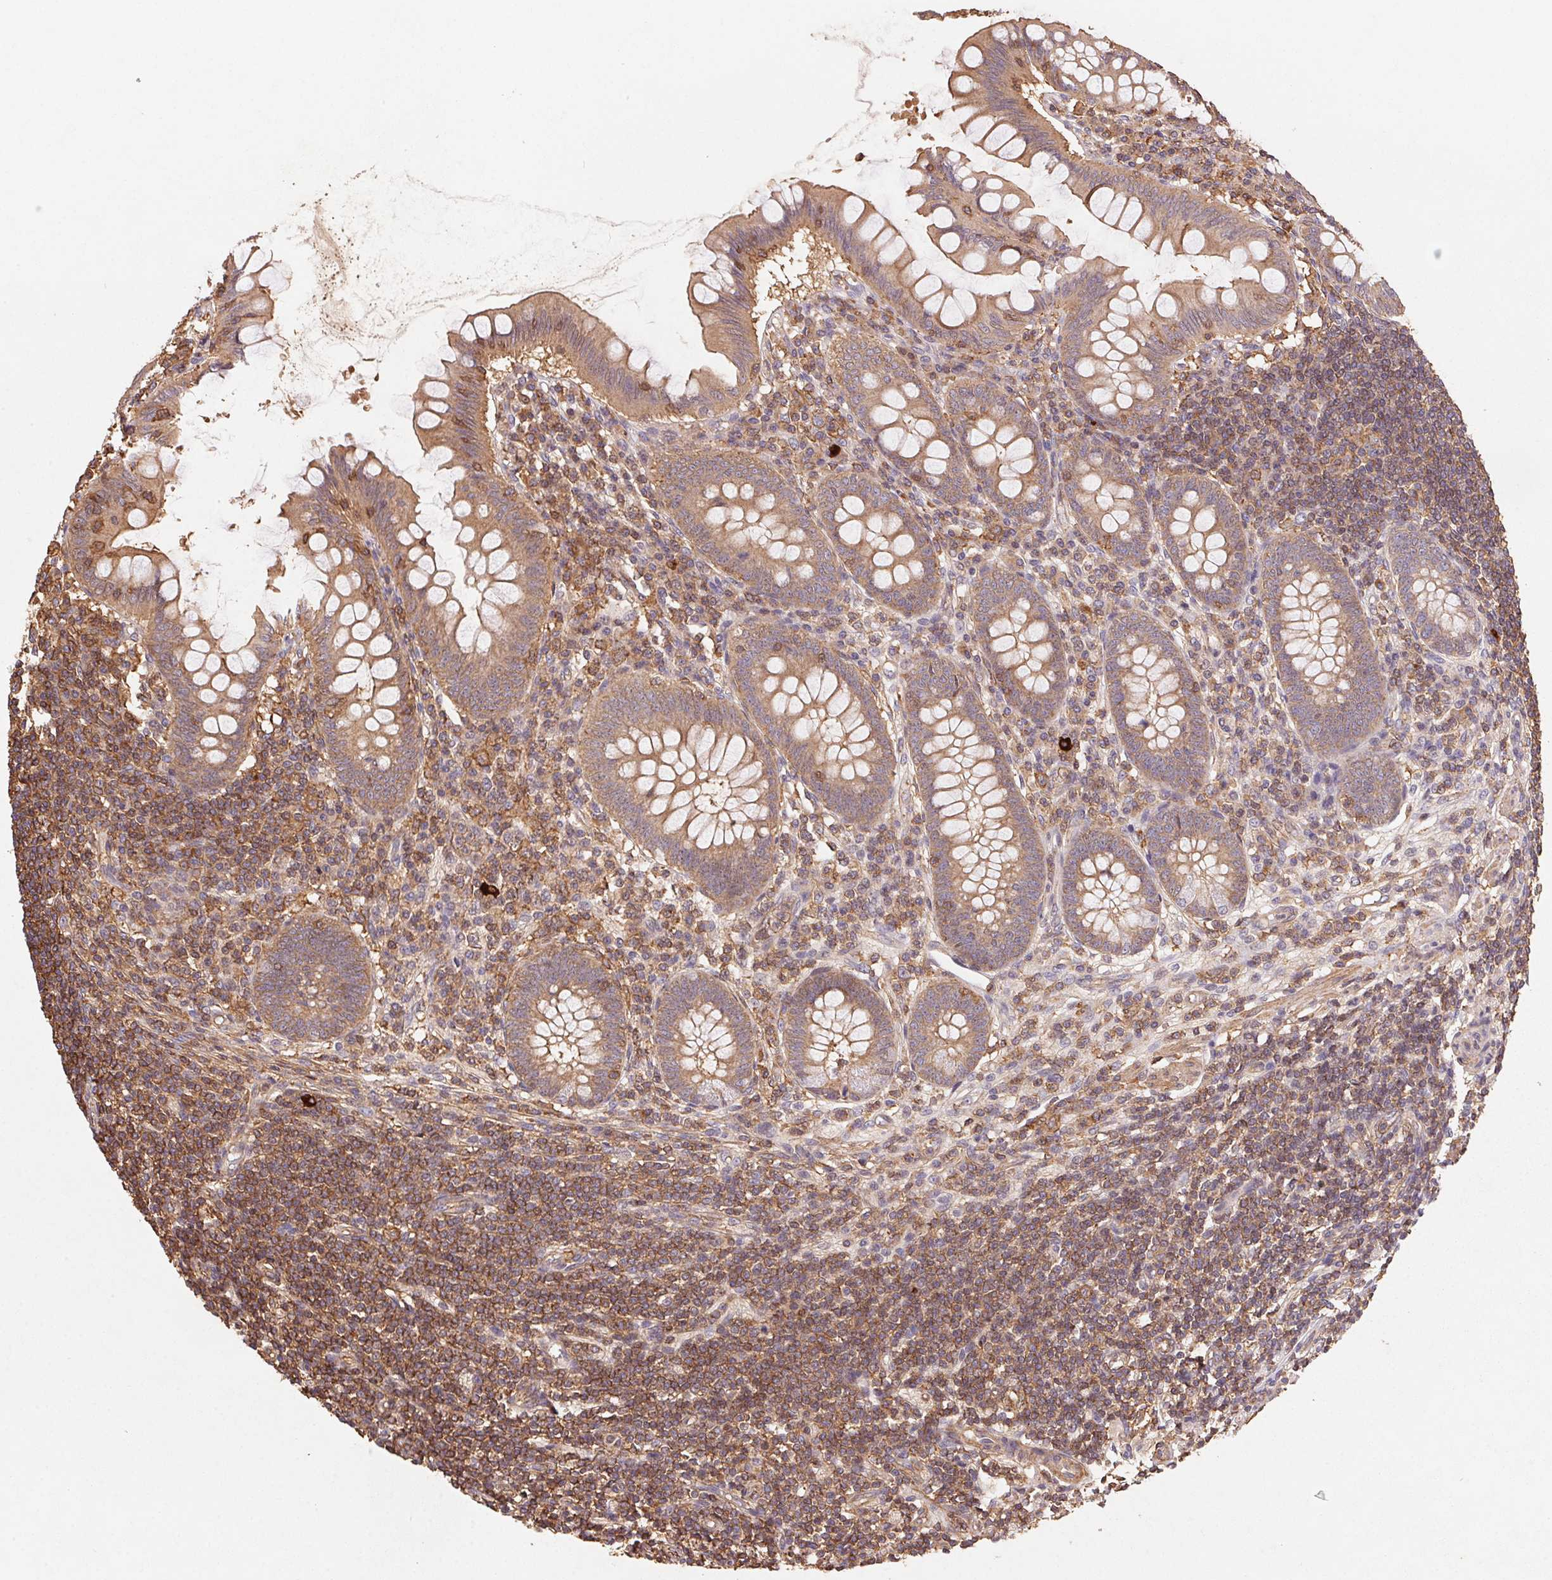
{"staining": {"intensity": "moderate", "quantity": ">75%", "location": "cytoplasmic/membranous"}, "tissue": "appendix", "cell_type": "Glandular cells", "image_type": "normal", "snomed": [{"axis": "morphology", "description": "Normal tissue, NOS"}, {"axis": "topography", "description": "Appendix"}], "caption": "This histopathology image reveals unremarkable appendix stained with immunohistochemistry to label a protein in brown. The cytoplasmic/membranous of glandular cells show moderate positivity for the protein. Nuclei are counter-stained blue.", "gene": "ATG10", "patient": {"sex": "female", "age": 57}}